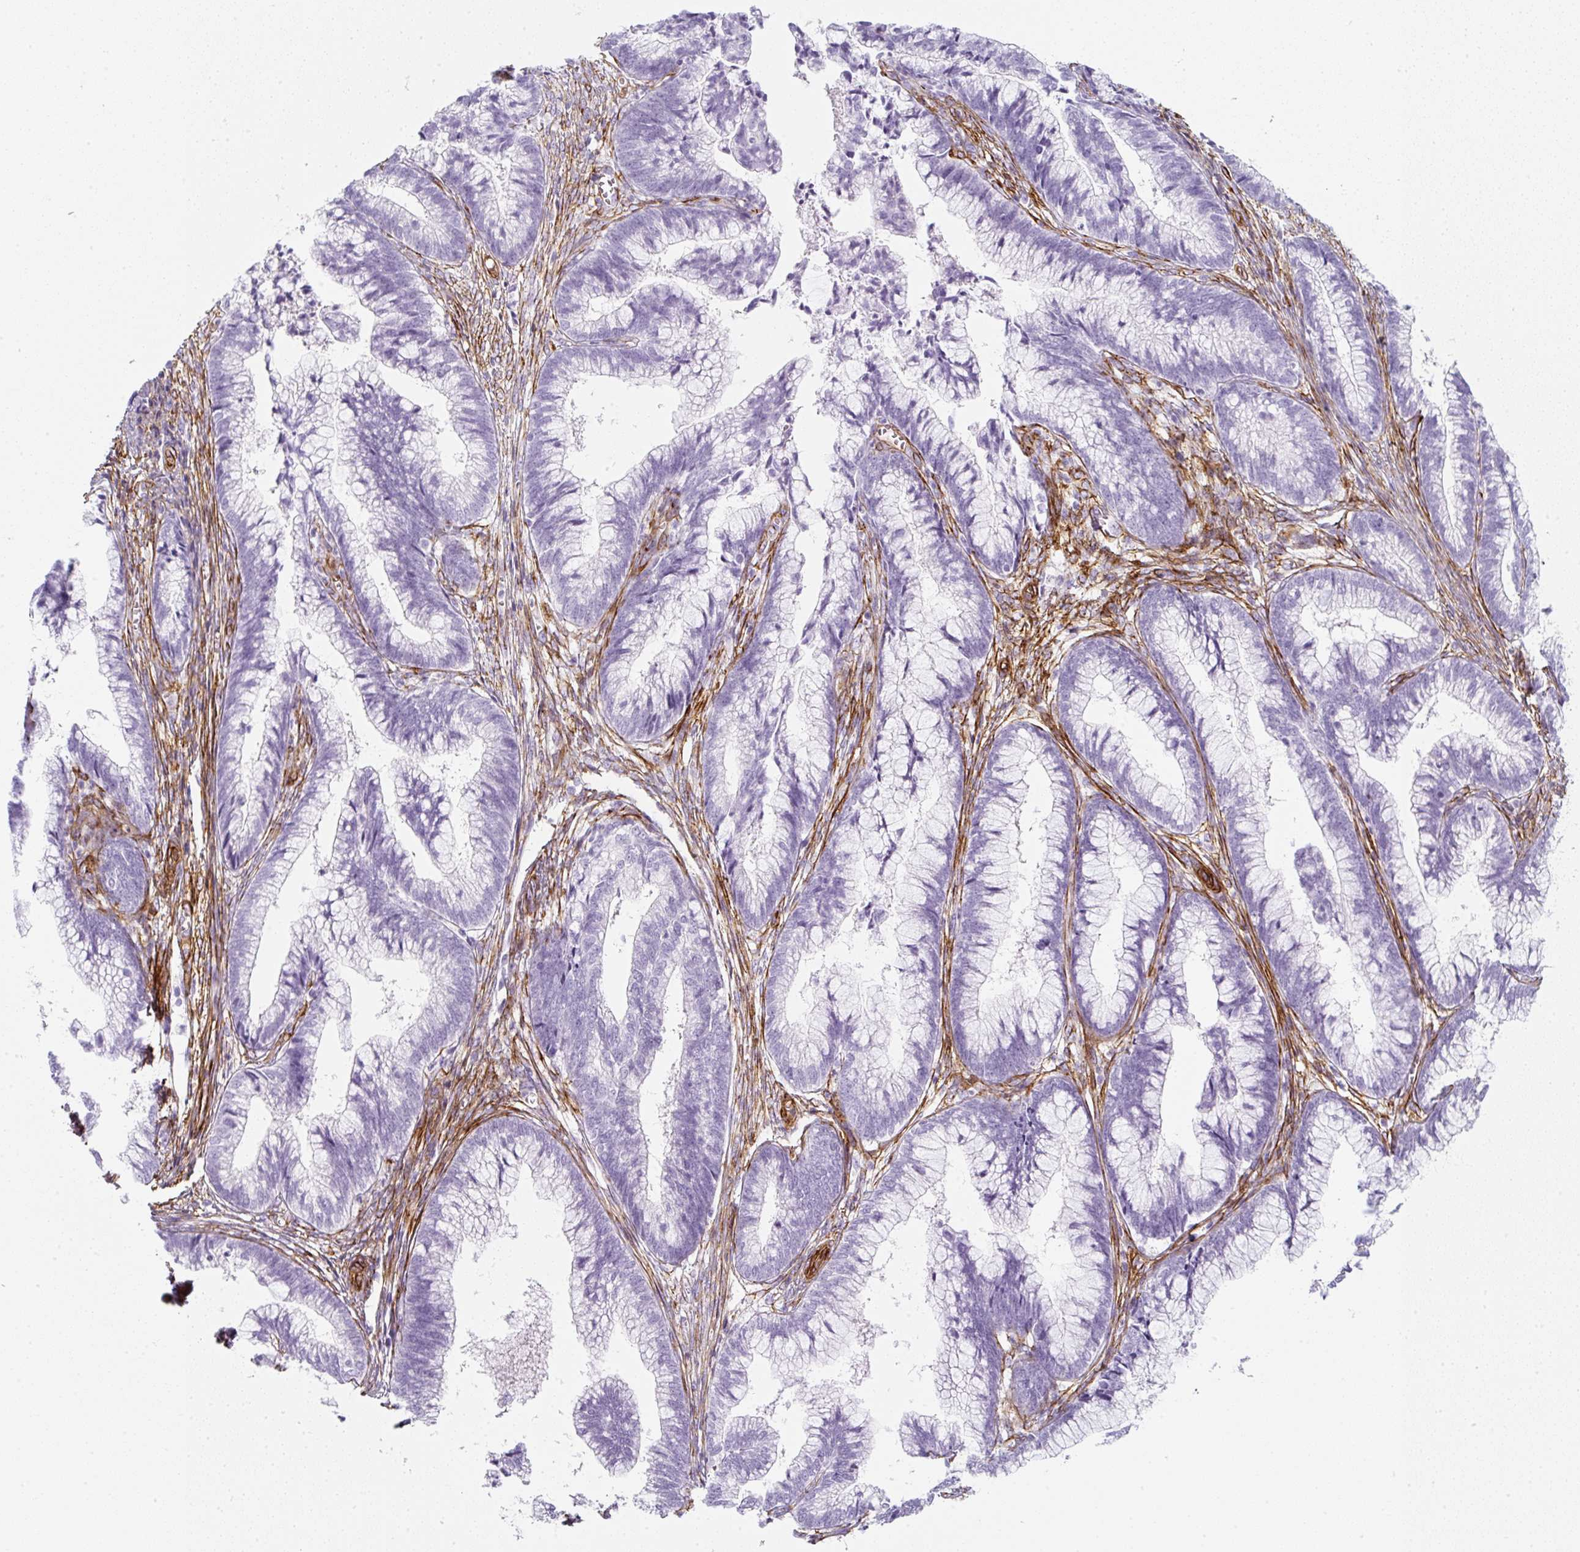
{"staining": {"intensity": "negative", "quantity": "none", "location": "none"}, "tissue": "cervical cancer", "cell_type": "Tumor cells", "image_type": "cancer", "snomed": [{"axis": "morphology", "description": "Adenocarcinoma, NOS"}, {"axis": "topography", "description": "Cervix"}], "caption": "Tumor cells are negative for protein expression in human cervical cancer.", "gene": "CAVIN3", "patient": {"sex": "female", "age": 44}}